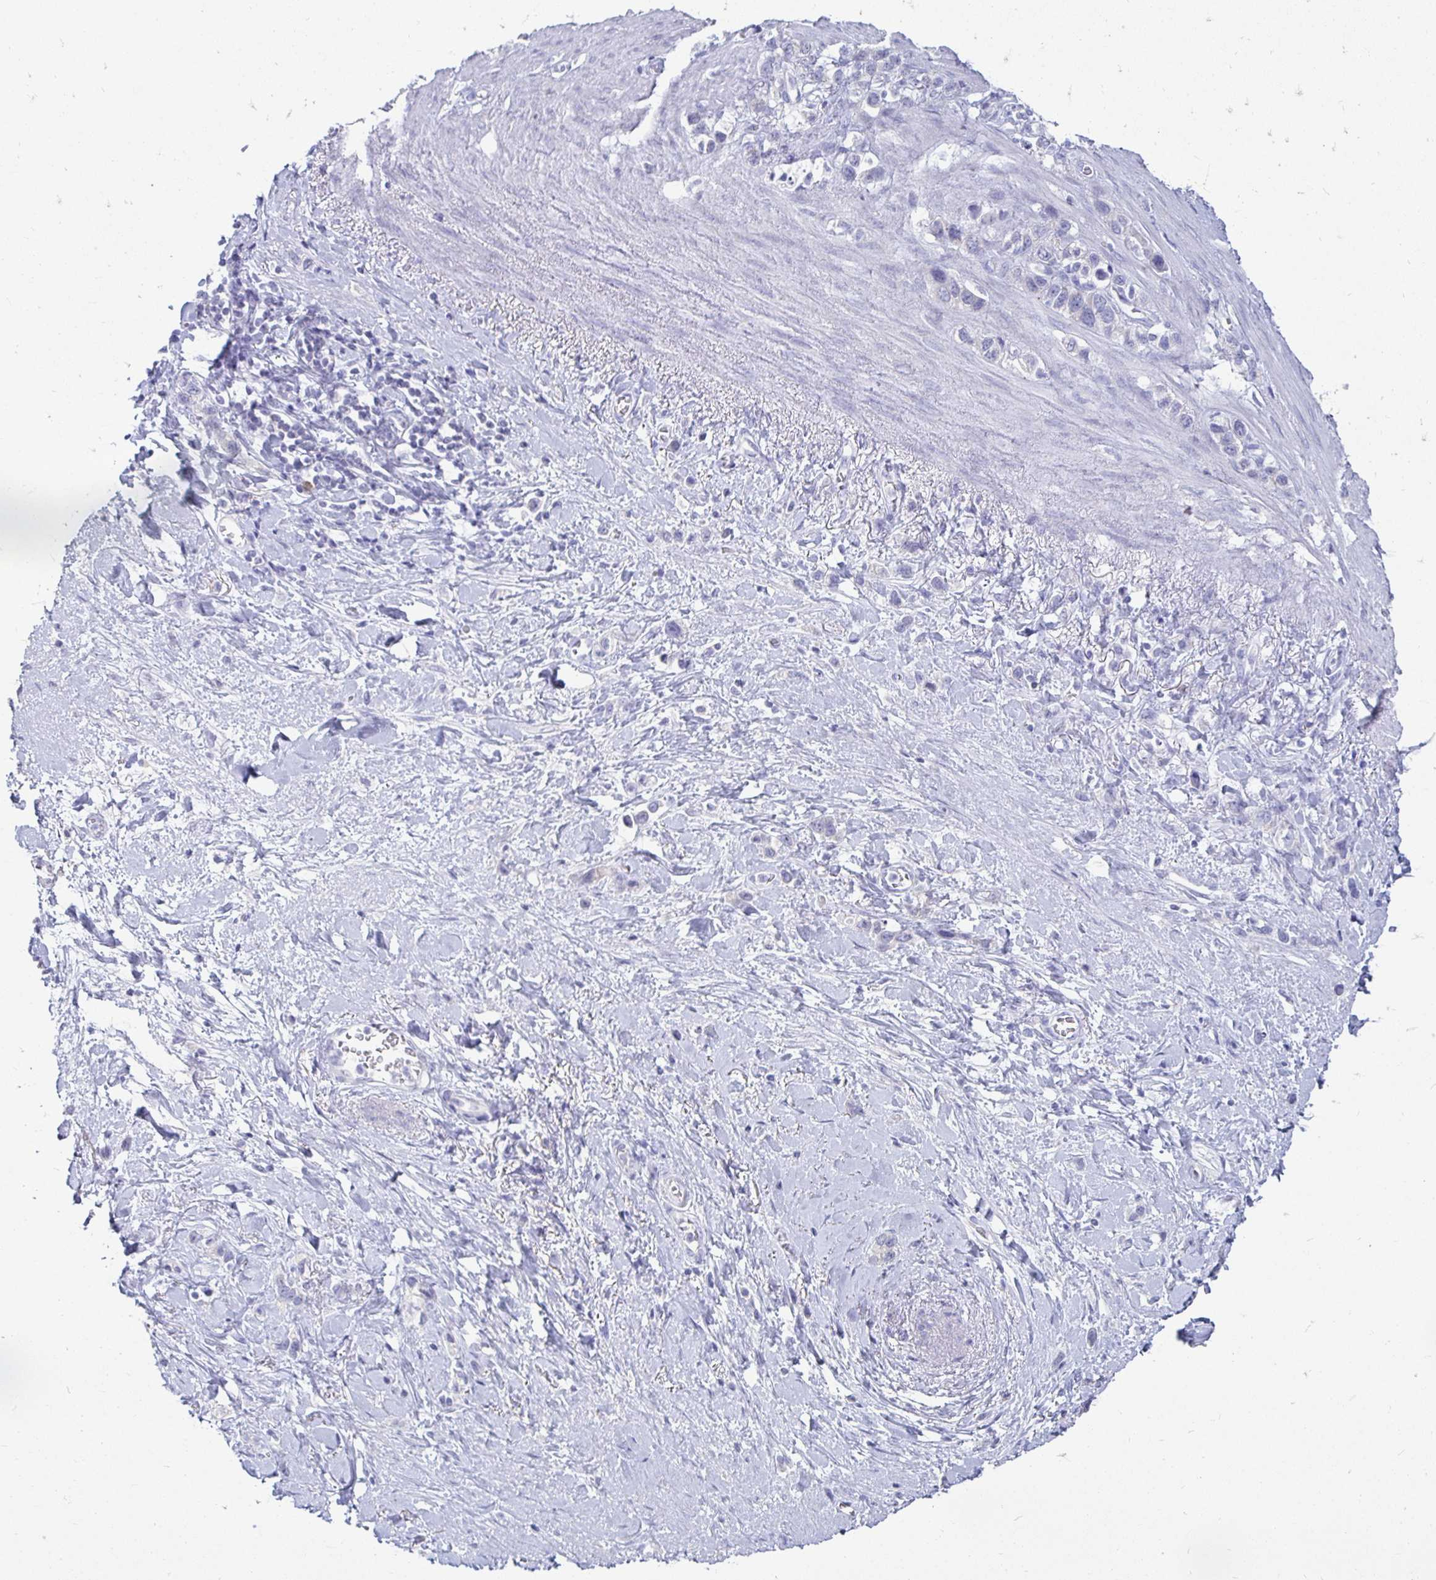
{"staining": {"intensity": "negative", "quantity": "none", "location": "none"}, "tissue": "stomach cancer", "cell_type": "Tumor cells", "image_type": "cancer", "snomed": [{"axis": "morphology", "description": "Adenocarcinoma, NOS"}, {"axis": "topography", "description": "Stomach"}], "caption": "Tumor cells are negative for brown protein staining in stomach cancer (adenocarcinoma). (DAB immunohistochemistry (IHC) with hematoxylin counter stain).", "gene": "PEG10", "patient": {"sex": "female", "age": 65}}